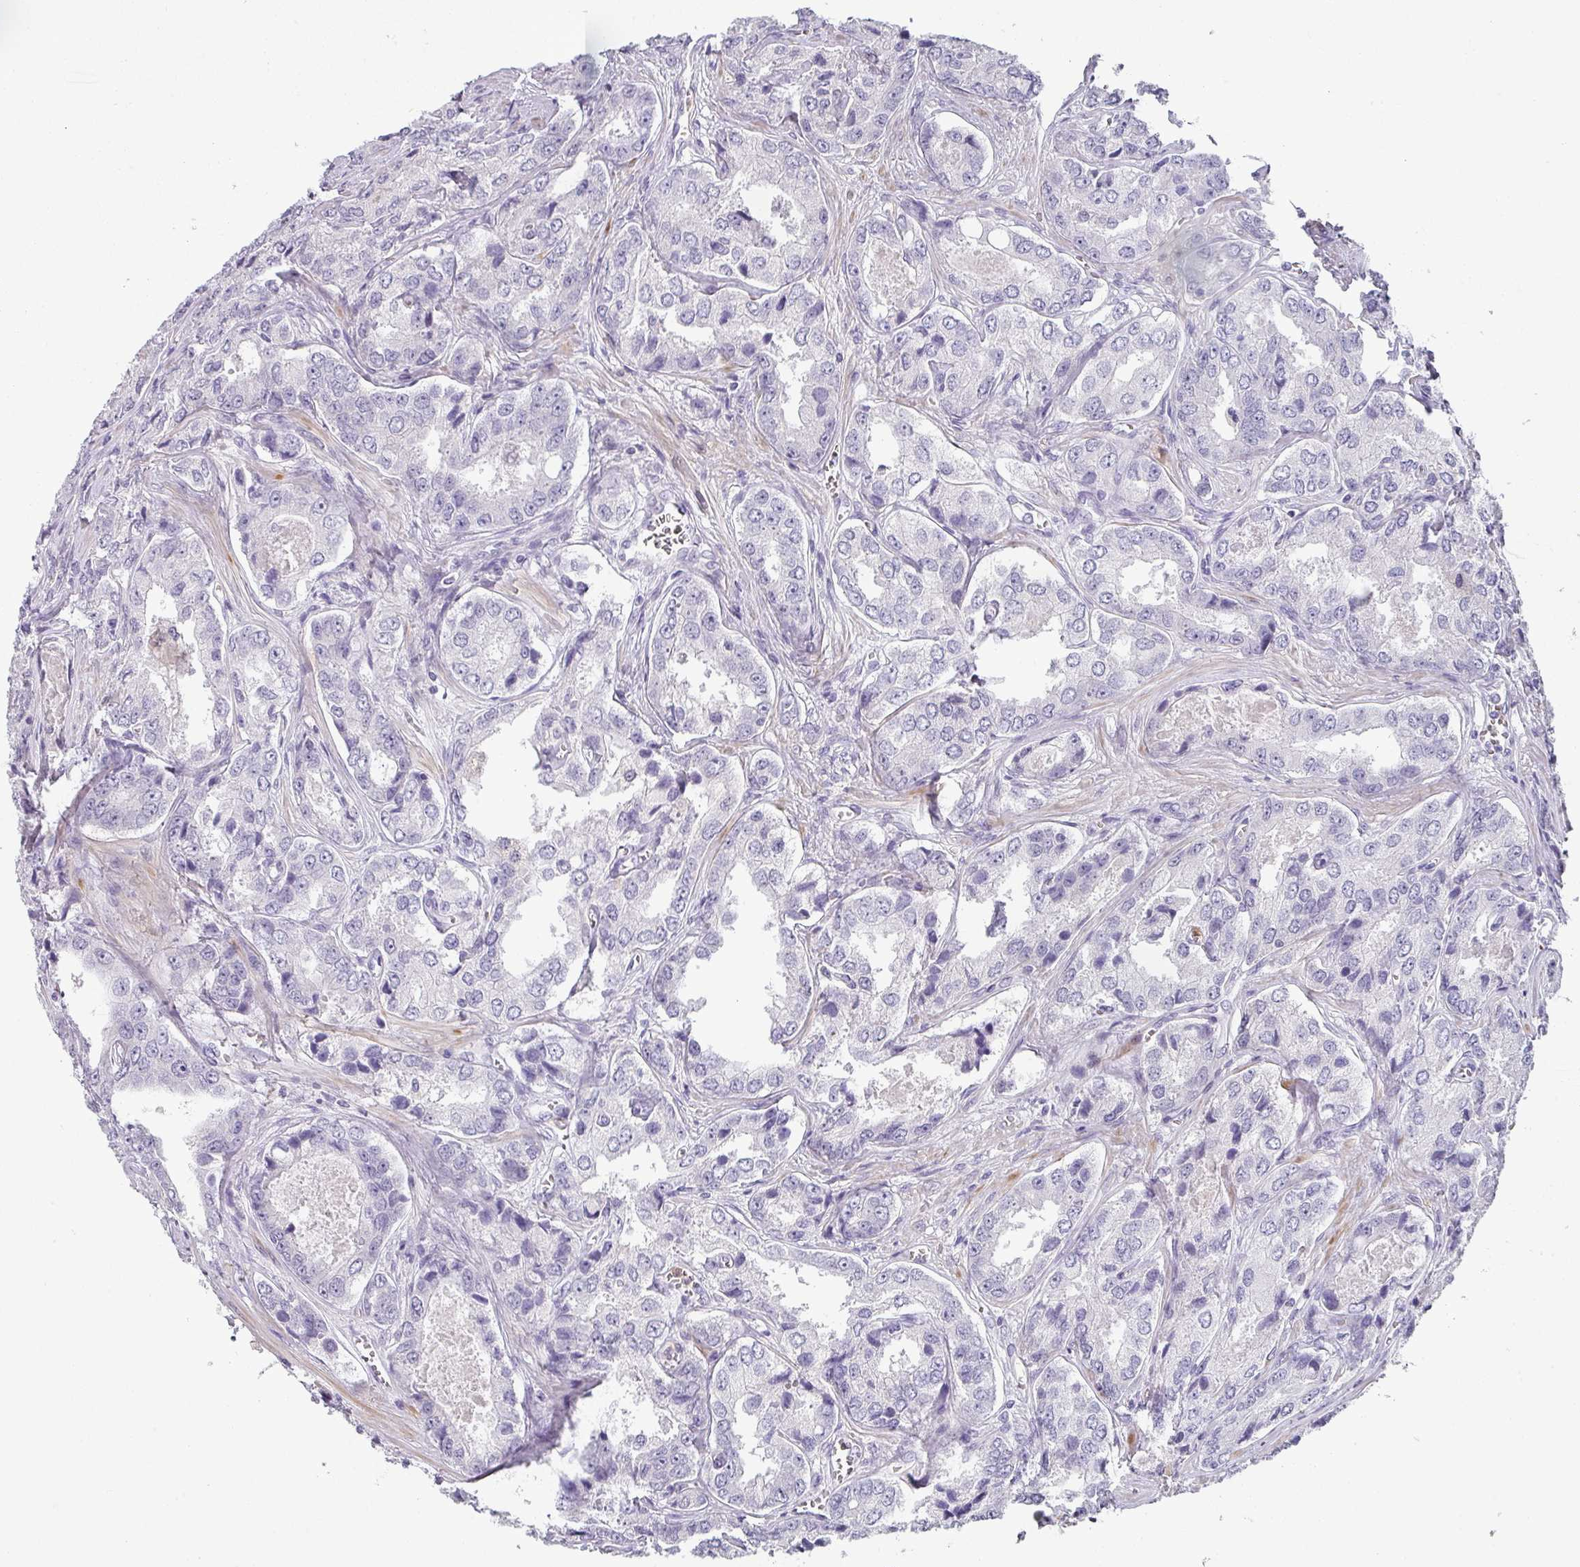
{"staining": {"intensity": "negative", "quantity": "none", "location": "none"}, "tissue": "prostate cancer", "cell_type": "Tumor cells", "image_type": "cancer", "snomed": [{"axis": "morphology", "description": "Adenocarcinoma, Low grade"}, {"axis": "topography", "description": "Prostate"}], "caption": "Prostate low-grade adenocarcinoma was stained to show a protein in brown. There is no significant staining in tumor cells.", "gene": "BTLA", "patient": {"sex": "male", "age": 68}}